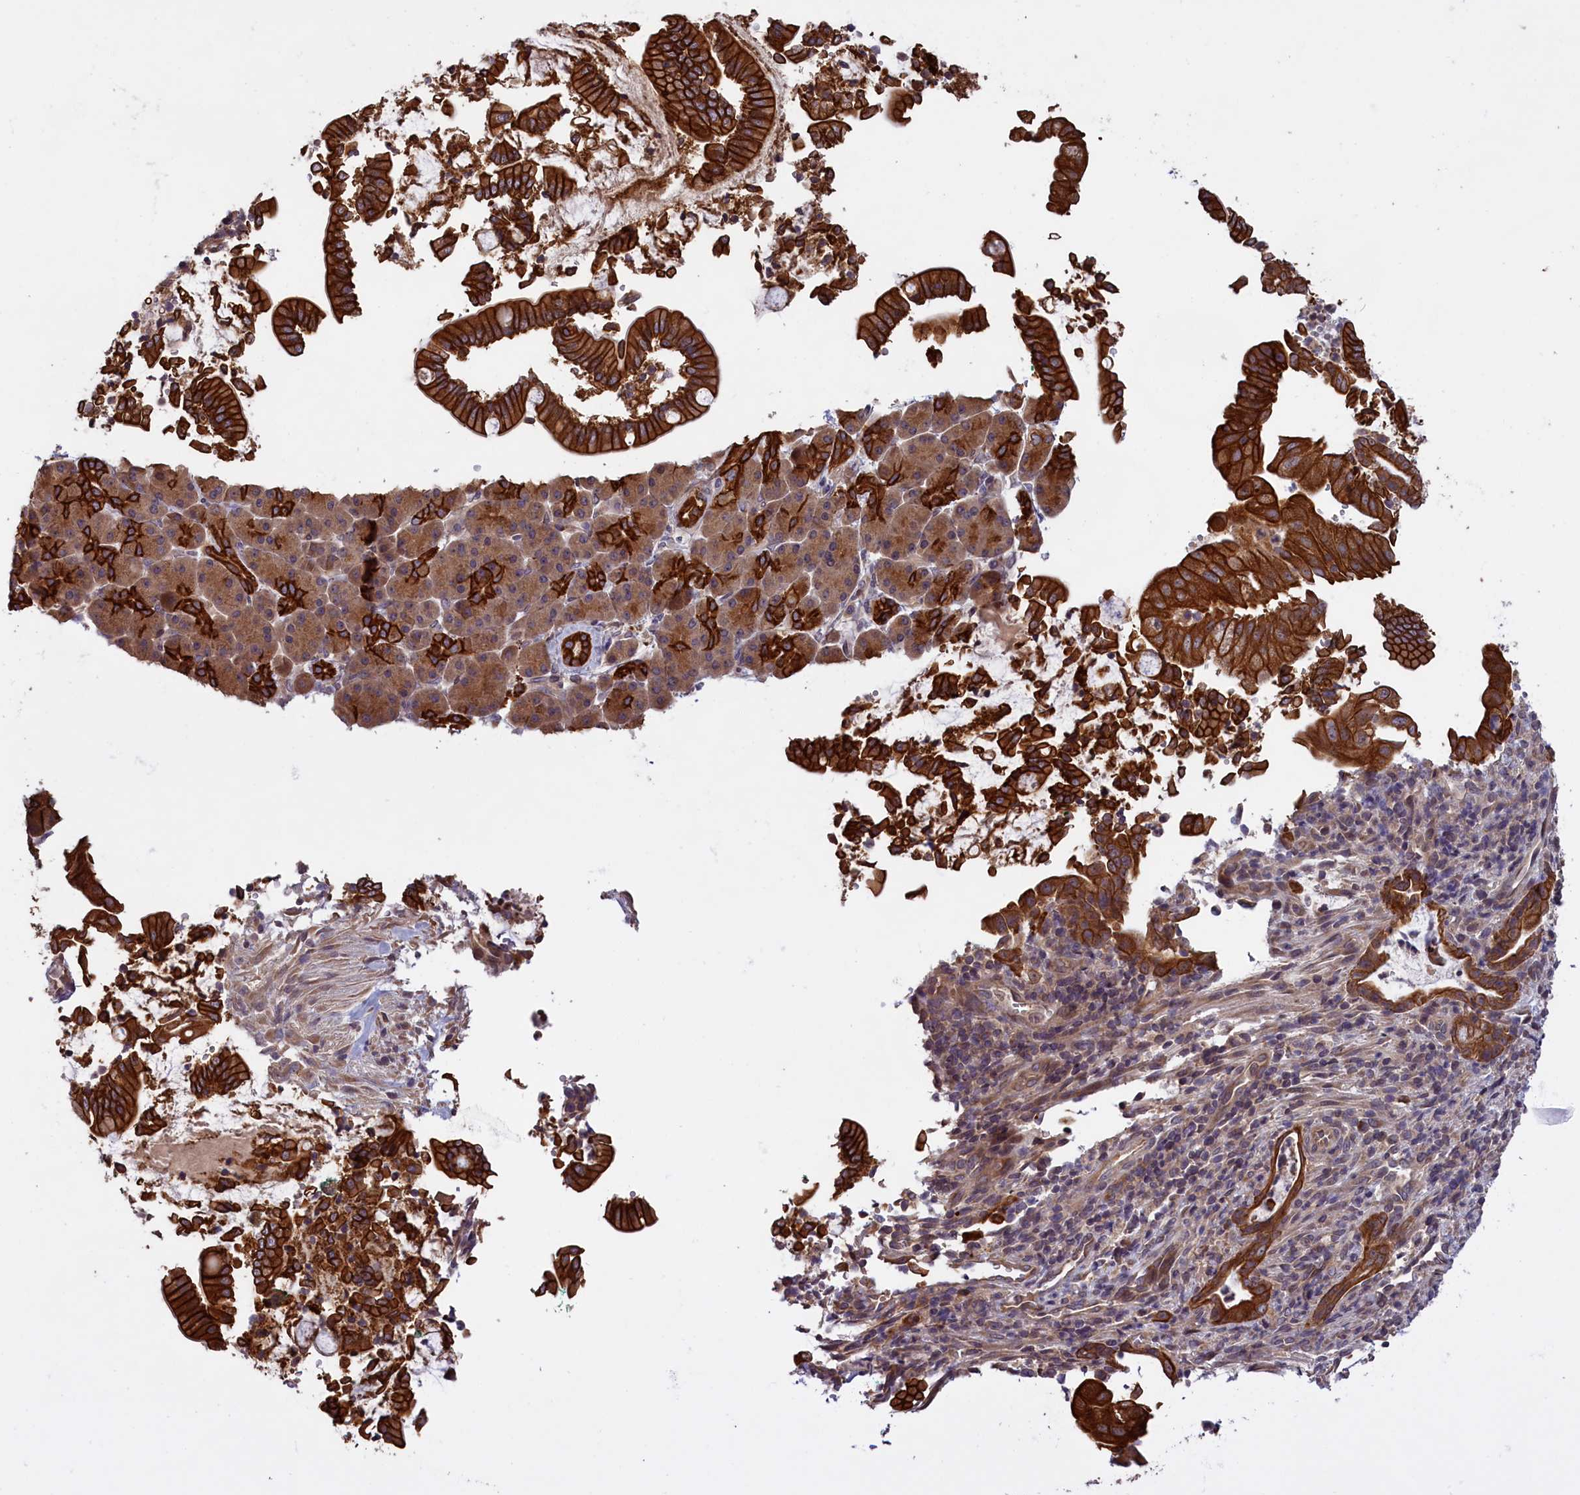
{"staining": {"intensity": "strong", "quantity": ">75%", "location": "cytoplasmic/membranous"}, "tissue": "pancreatic cancer", "cell_type": "Tumor cells", "image_type": "cancer", "snomed": [{"axis": "morphology", "description": "Normal tissue, NOS"}, {"axis": "morphology", "description": "Adenocarcinoma, NOS"}, {"axis": "topography", "description": "Pancreas"}], "caption": "A brown stain shows strong cytoplasmic/membranous expression of a protein in human pancreatic cancer (adenocarcinoma) tumor cells.", "gene": "DENND1B", "patient": {"sex": "female", "age": 55}}